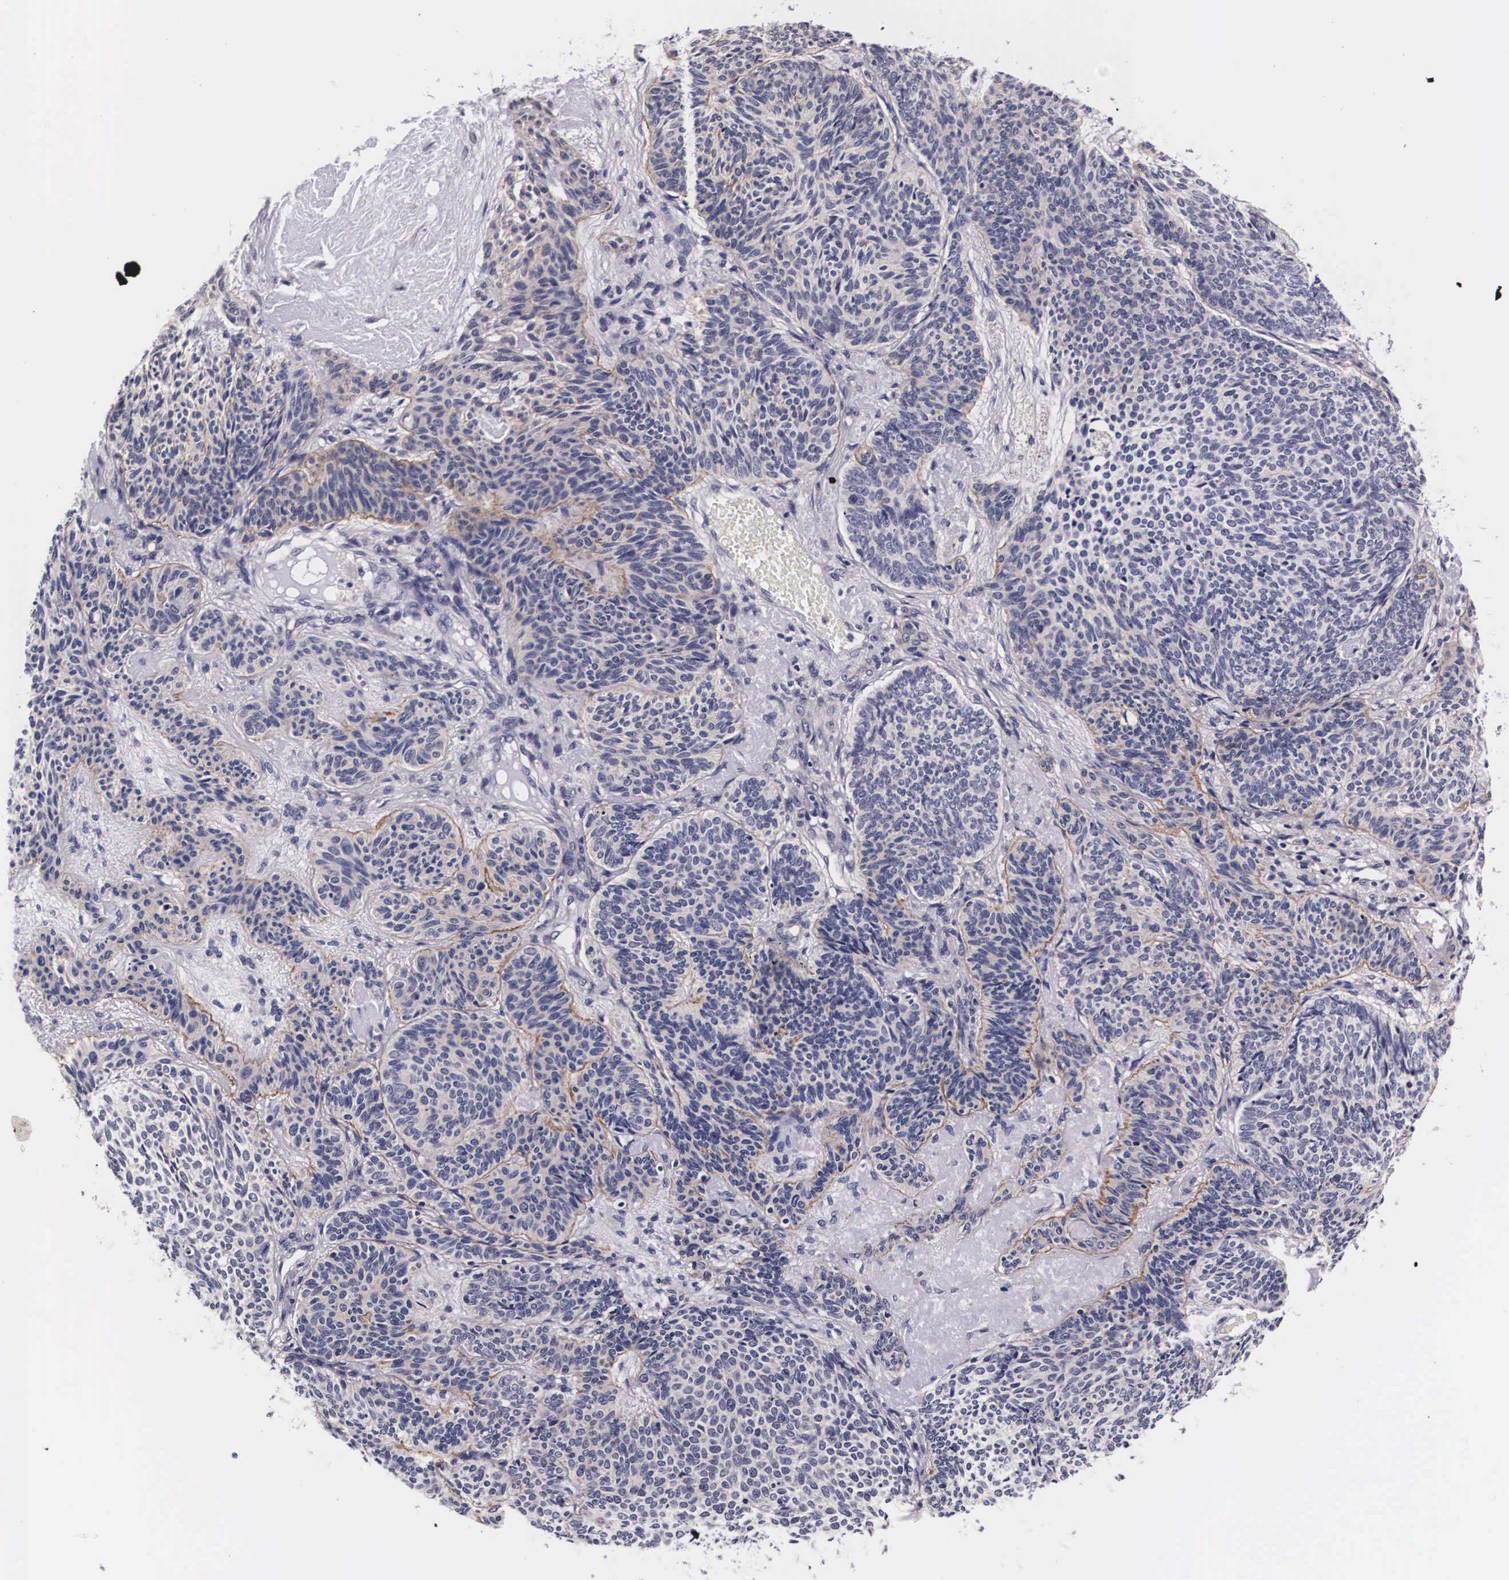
{"staining": {"intensity": "weak", "quantity": "<25%", "location": "cytoplasmic/membranous"}, "tissue": "skin cancer", "cell_type": "Tumor cells", "image_type": "cancer", "snomed": [{"axis": "morphology", "description": "Basal cell carcinoma"}, {"axis": "topography", "description": "Skin"}], "caption": "This is an immunohistochemistry micrograph of human skin cancer. There is no positivity in tumor cells.", "gene": "PHETA2", "patient": {"sex": "male", "age": 84}}